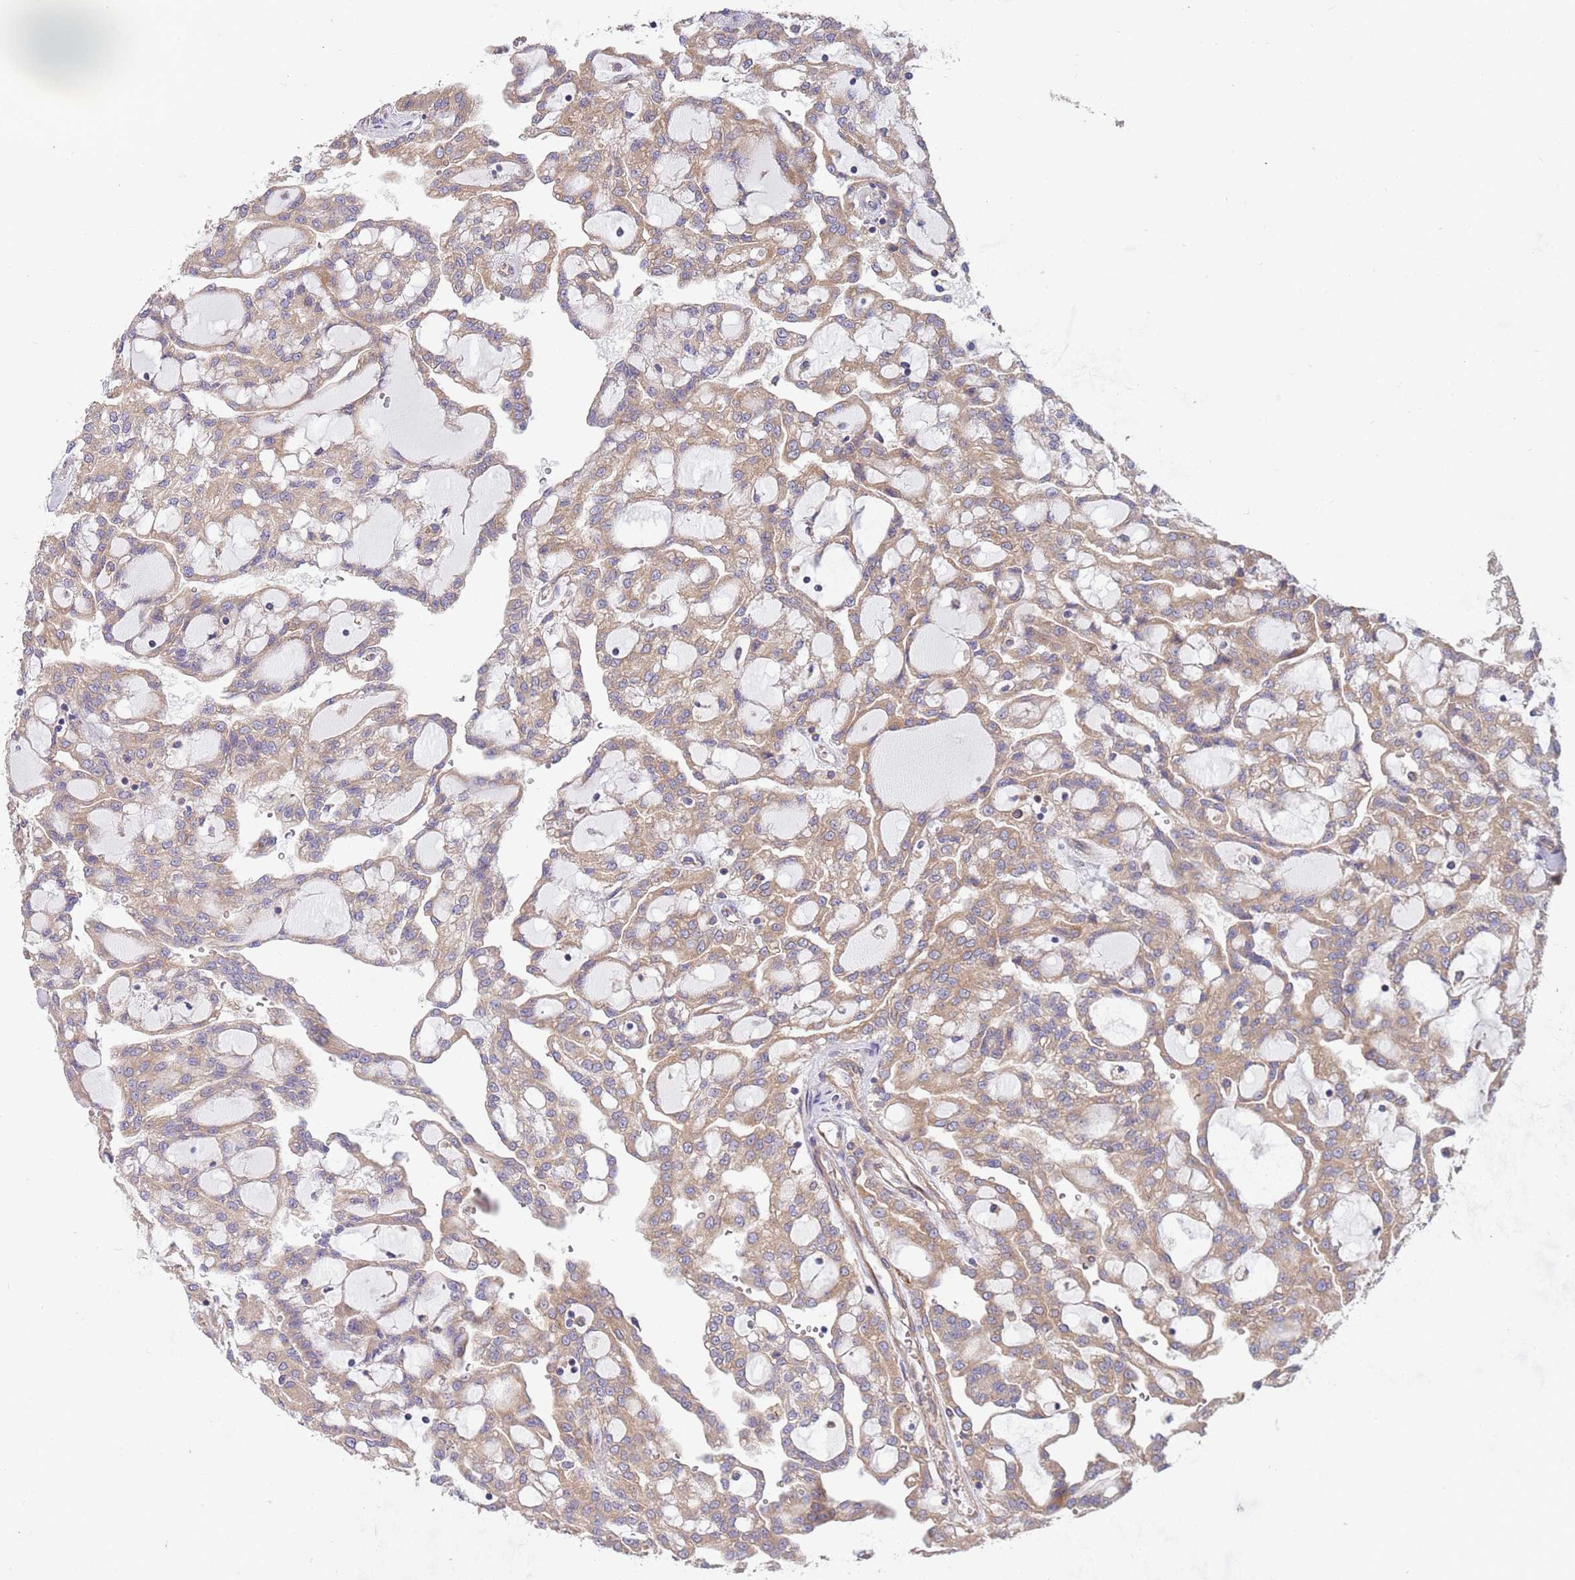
{"staining": {"intensity": "weak", "quantity": ">75%", "location": "cytoplasmic/membranous"}, "tissue": "renal cancer", "cell_type": "Tumor cells", "image_type": "cancer", "snomed": [{"axis": "morphology", "description": "Adenocarcinoma, NOS"}, {"axis": "topography", "description": "Kidney"}], "caption": "This micrograph demonstrates adenocarcinoma (renal) stained with immunohistochemistry (IHC) to label a protein in brown. The cytoplasmic/membranous of tumor cells show weak positivity for the protein. Nuclei are counter-stained blue.", "gene": "ARMCX6", "patient": {"sex": "male", "age": 63}}